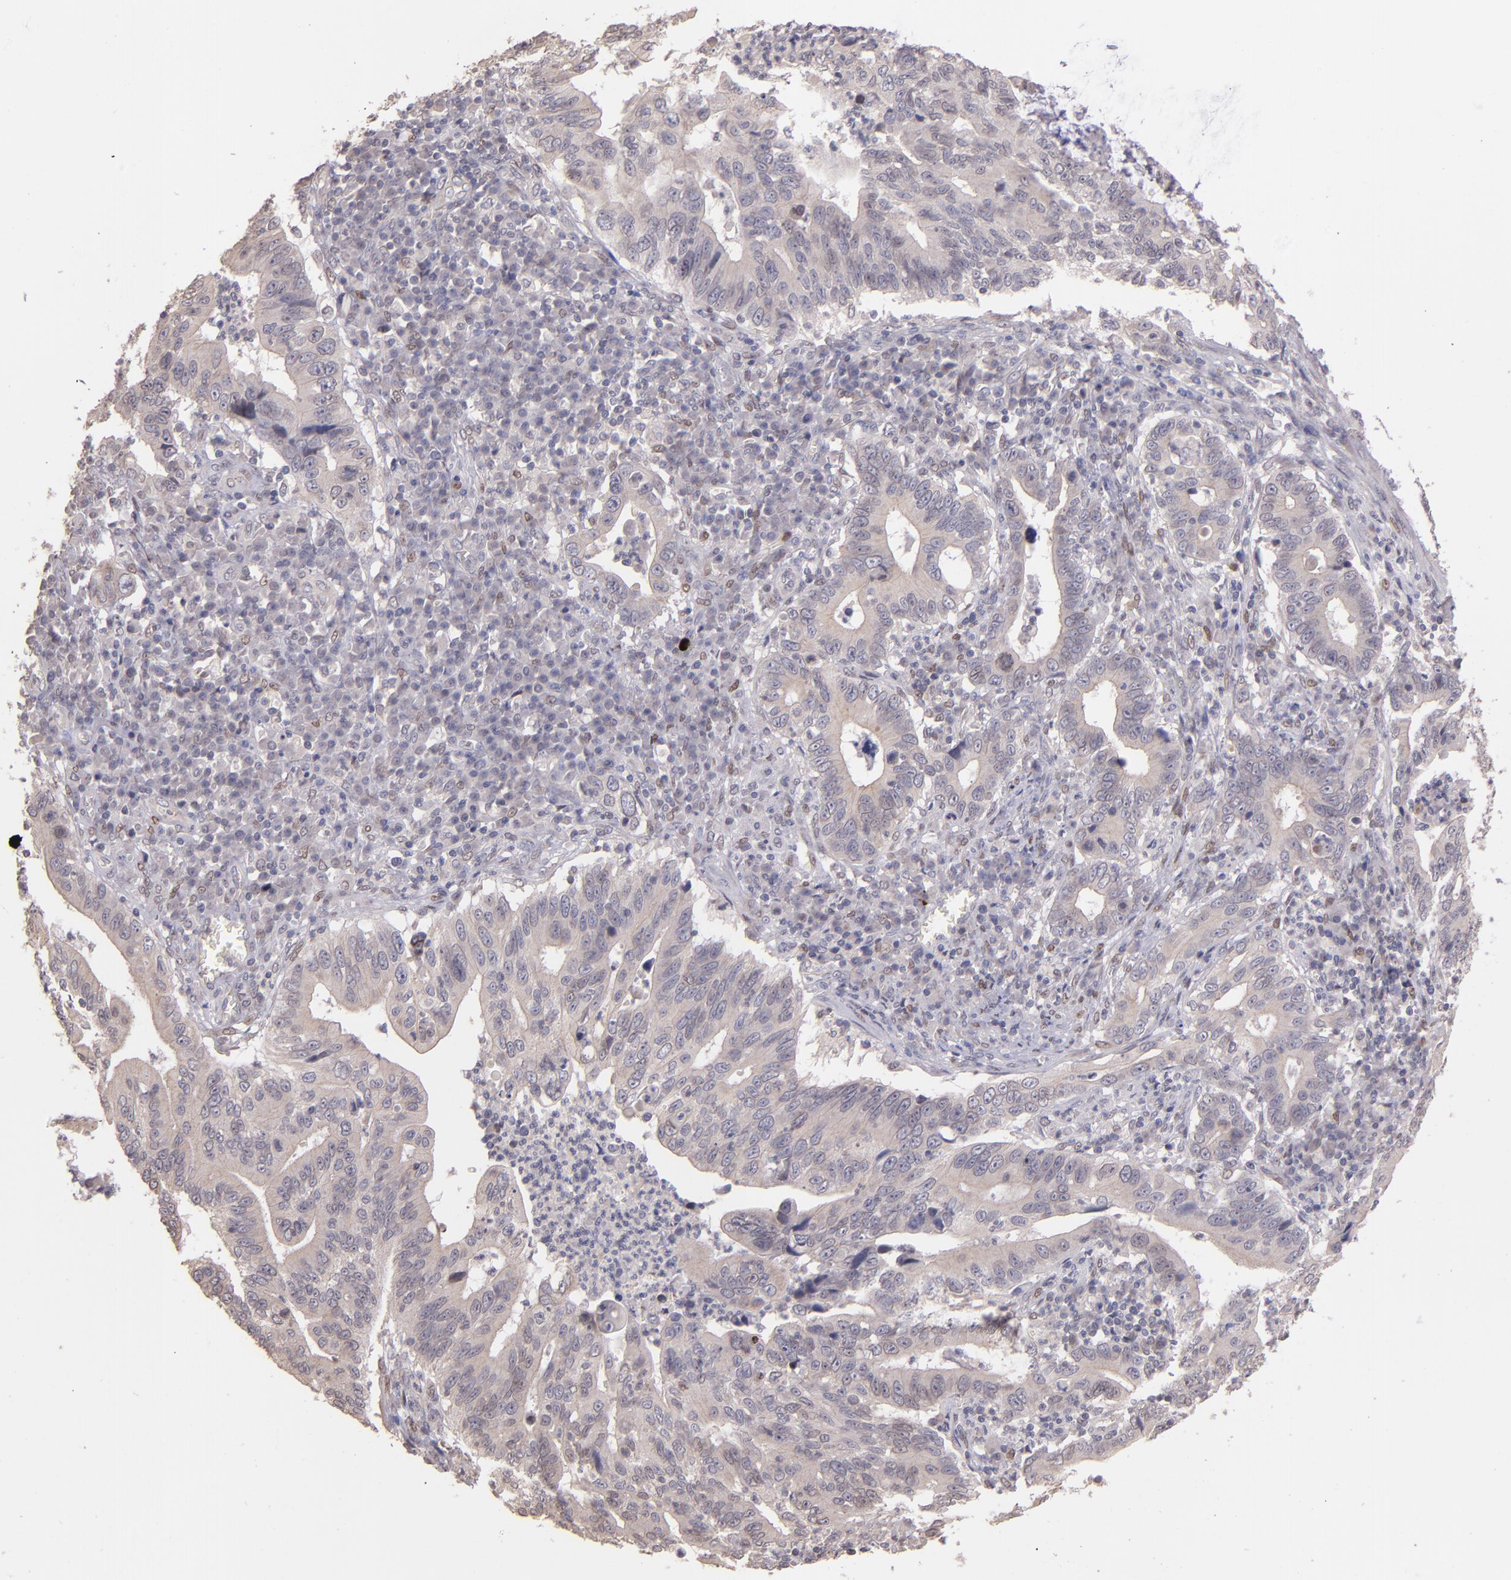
{"staining": {"intensity": "weak", "quantity": ">75%", "location": "cytoplasmic/membranous"}, "tissue": "stomach cancer", "cell_type": "Tumor cells", "image_type": "cancer", "snomed": [{"axis": "morphology", "description": "Adenocarcinoma, NOS"}, {"axis": "topography", "description": "Stomach, upper"}], "caption": "Immunohistochemistry (IHC) image of human stomach cancer stained for a protein (brown), which demonstrates low levels of weak cytoplasmic/membranous staining in about >75% of tumor cells.", "gene": "NUP62CL", "patient": {"sex": "male", "age": 63}}